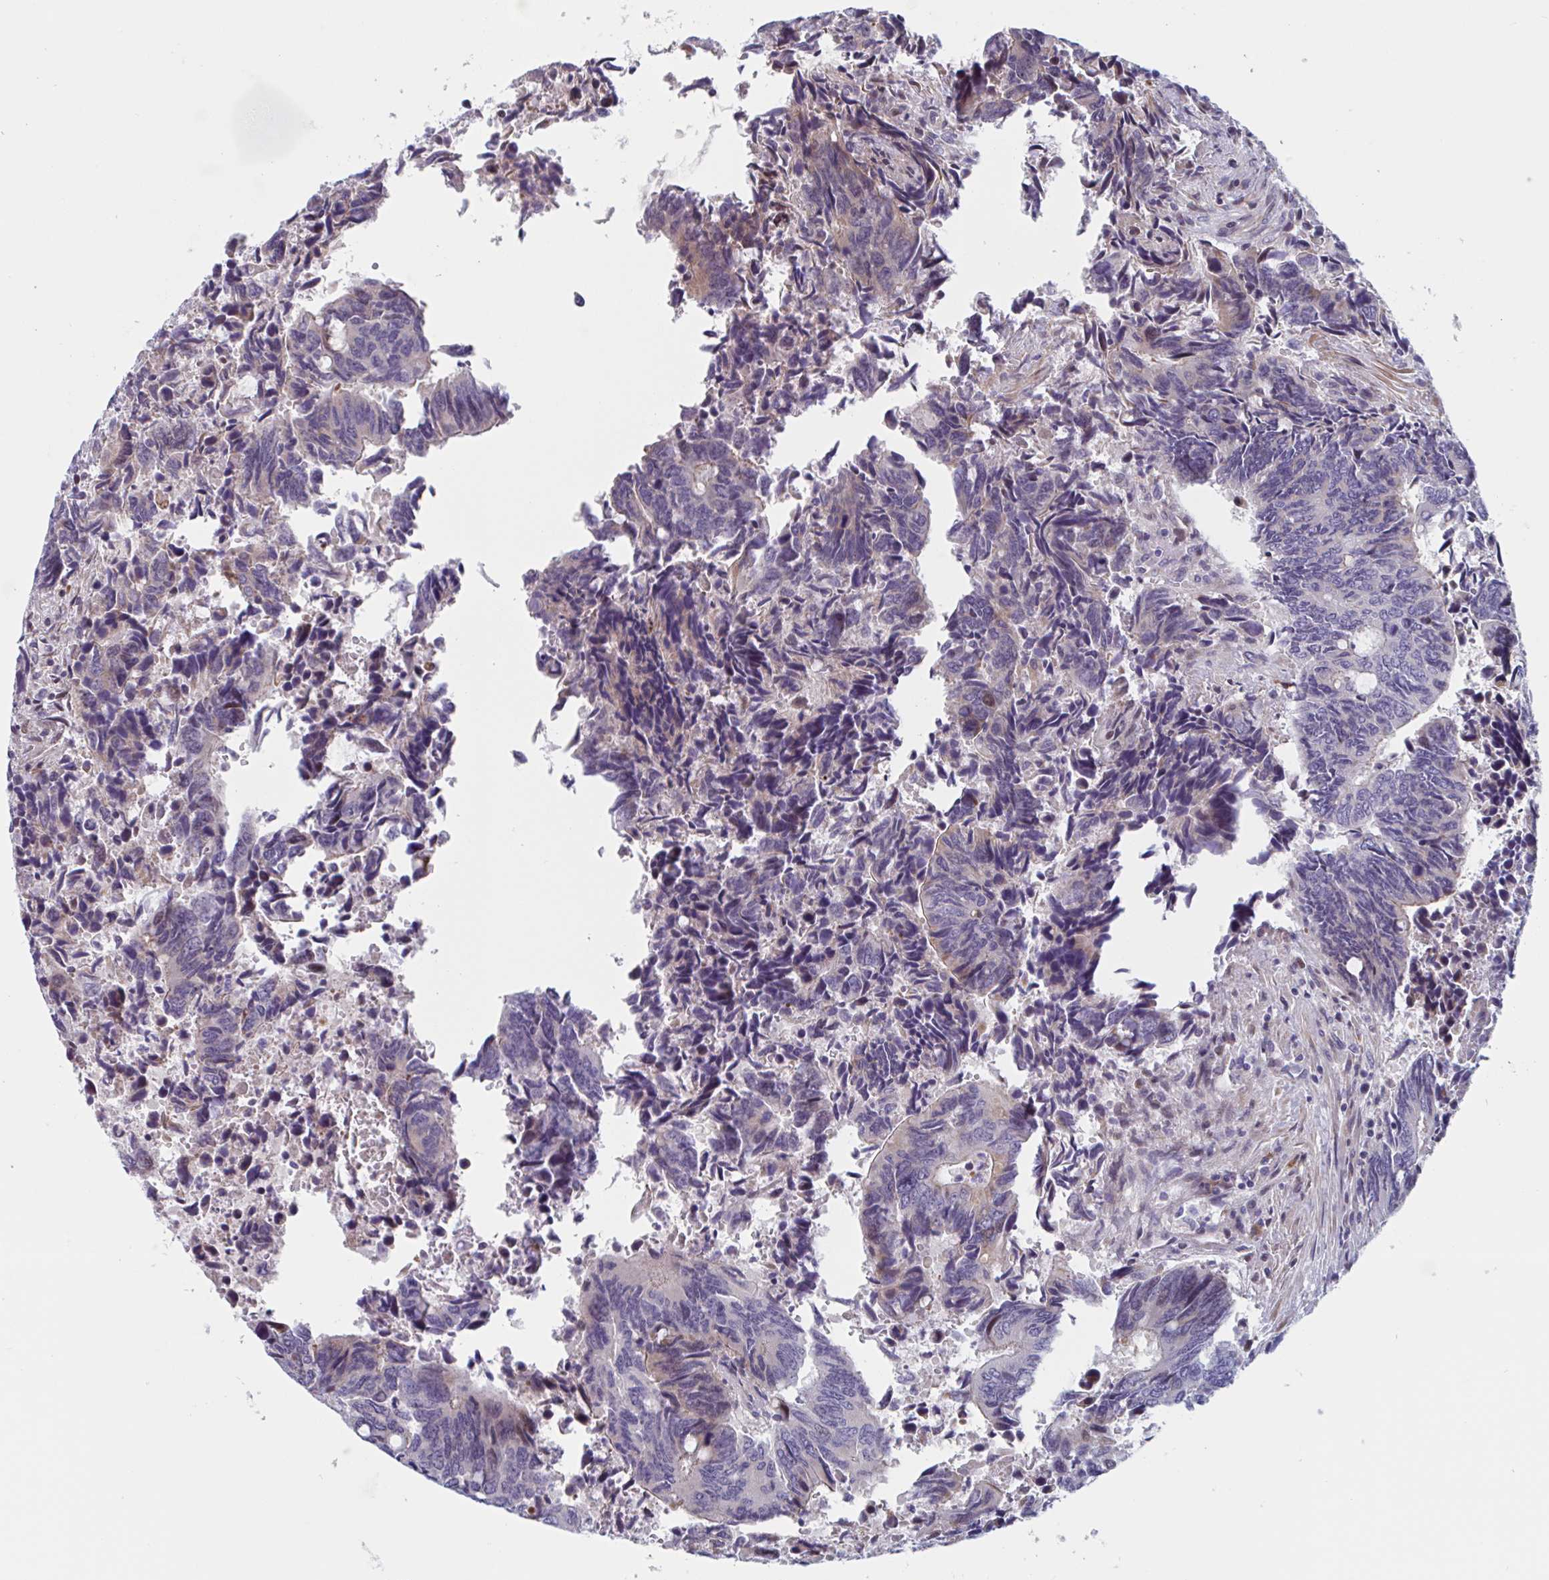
{"staining": {"intensity": "weak", "quantity": "<25%", "location": "cytoplasmic/membranous"}, "tissue": "colorectal cancer", "cell_type": "Tumor cells", "image_type": "cancer", "snomed": [{"axis": "morphology", "description": "Adenocarcinoma, NOS"}, {"axis": "topography", "description": "Colon"}], "caption": "A high-resolution image shows IHC staining of colorectal cancer, which shows no significant positivity in tumor cells.", "gene": "DUXA", "patient": {"sex": "male", "age": 87}}